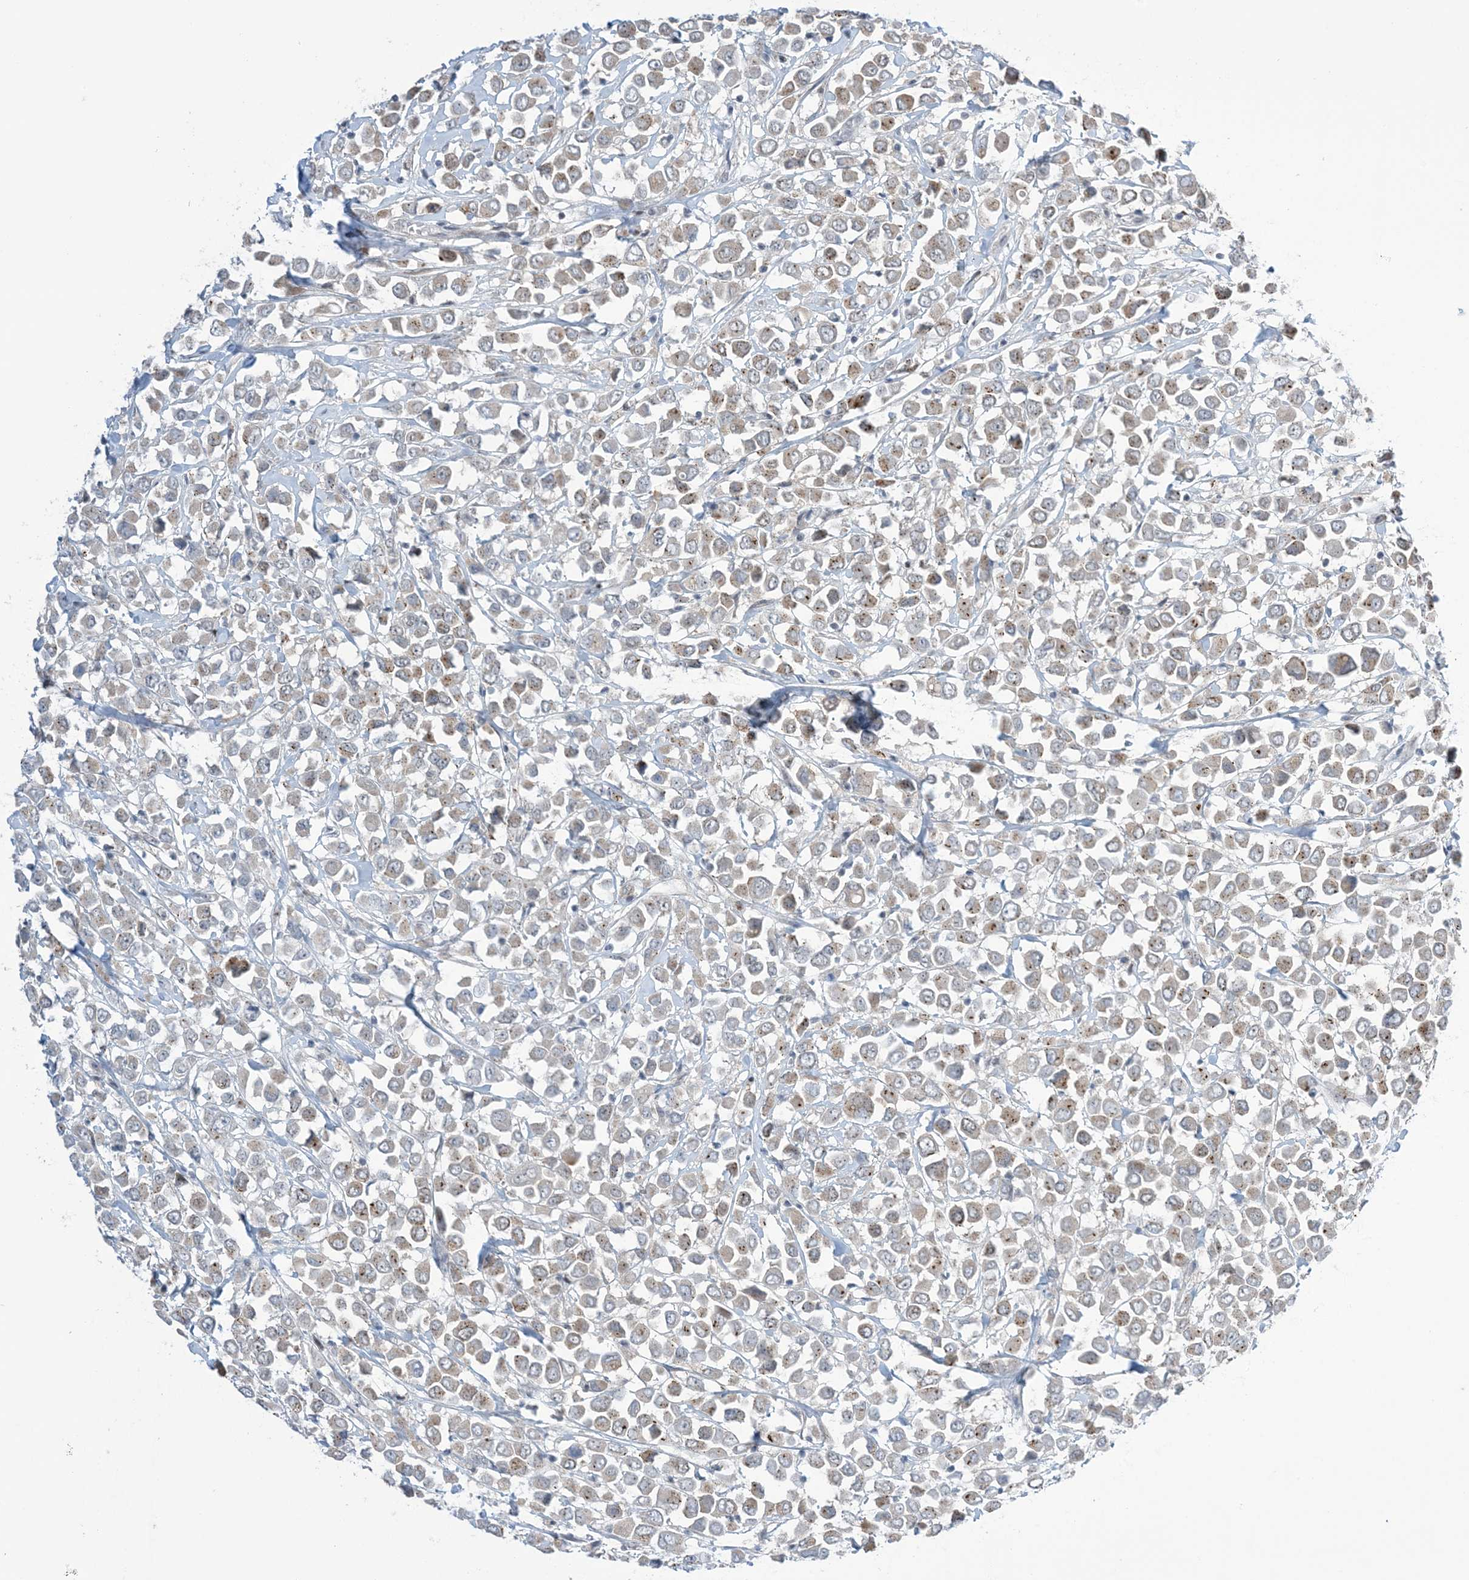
{"staining": {"intensity": "weak", "quantity": "25%-75%", "location": "cytoplasmic/membranous"}, "tissue": "breast cancer", "cell_type": "Tumor cells", "image_type": "cancer", "snomed": [{"axis": "morphology", "description": "Duct carcinoma"}, {"axis": "topography", "description": "Breast"}], "caption": "This is a micrograph of immunohistochemistry (IHC) staining of breast infiltrating ductal carcinoma, which shows weak positivity in the cytoplasmic/membranous of tumor cells.", "gene": "TFPT", "patient": {"sex": "female", "age": 61}}